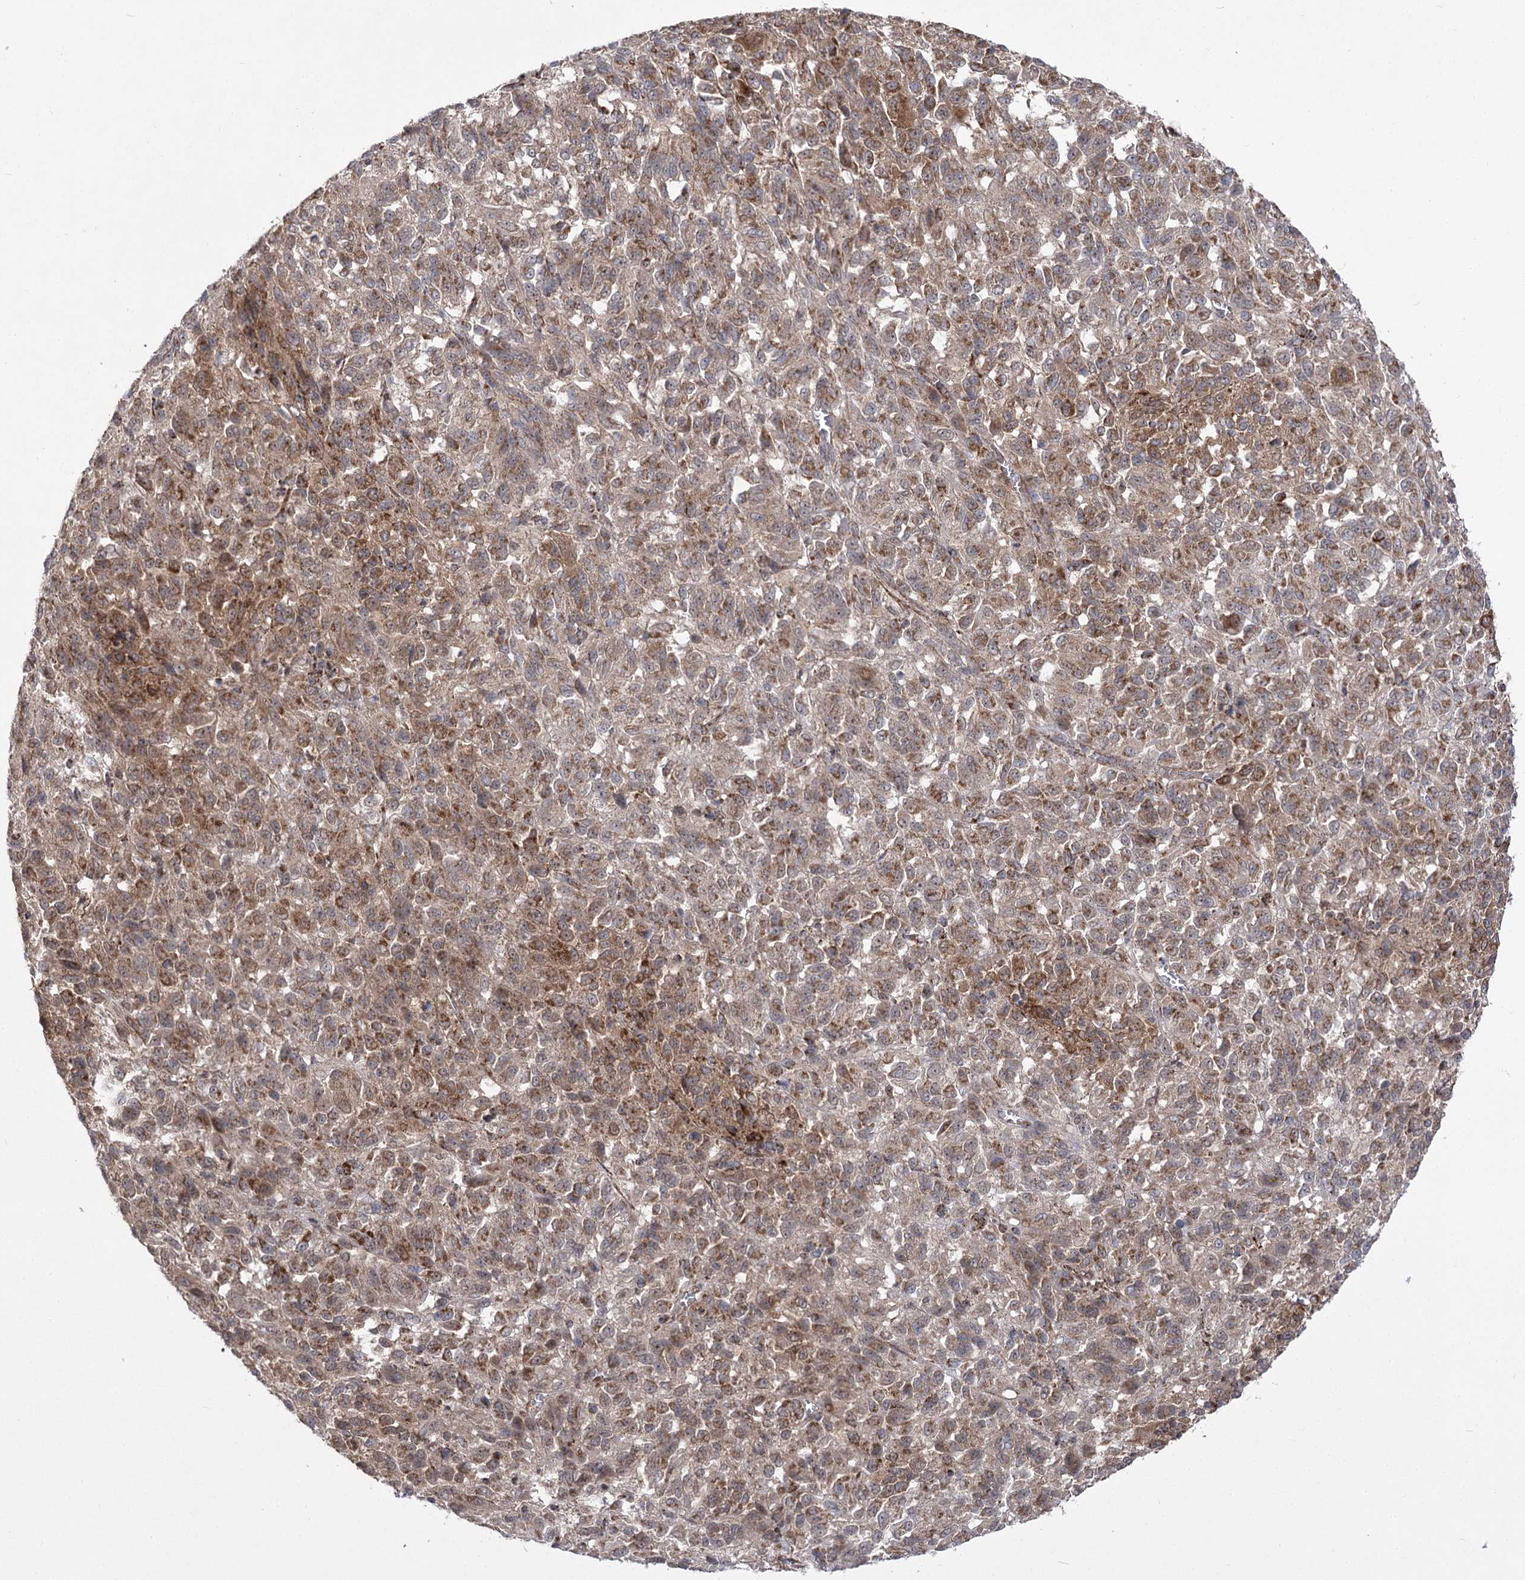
{"staining": {"intensity": "moderate", "quantity": ">75%", "location": "cytoplasmic/membranous"}, "tissue": "melanoma", "cell_type": "Tumor cells", "image_type": "cancer", "snomed": [{"axis": "morphology", "description": "Malignant melanoma, Metastatic site"}, {"axis": "topography", "description": "Lung"}], "caption": "An image of melanoma stained for a protein shows moderate cytoplasmic/membranous brown staining in tumor cells. (DAB (3,3'-diaminobenzidine) = brown stain, brightfield microscopy at high magnification).", "gene": "SLC4A1AP", "patient": {"sex": "male", "age": 64}}